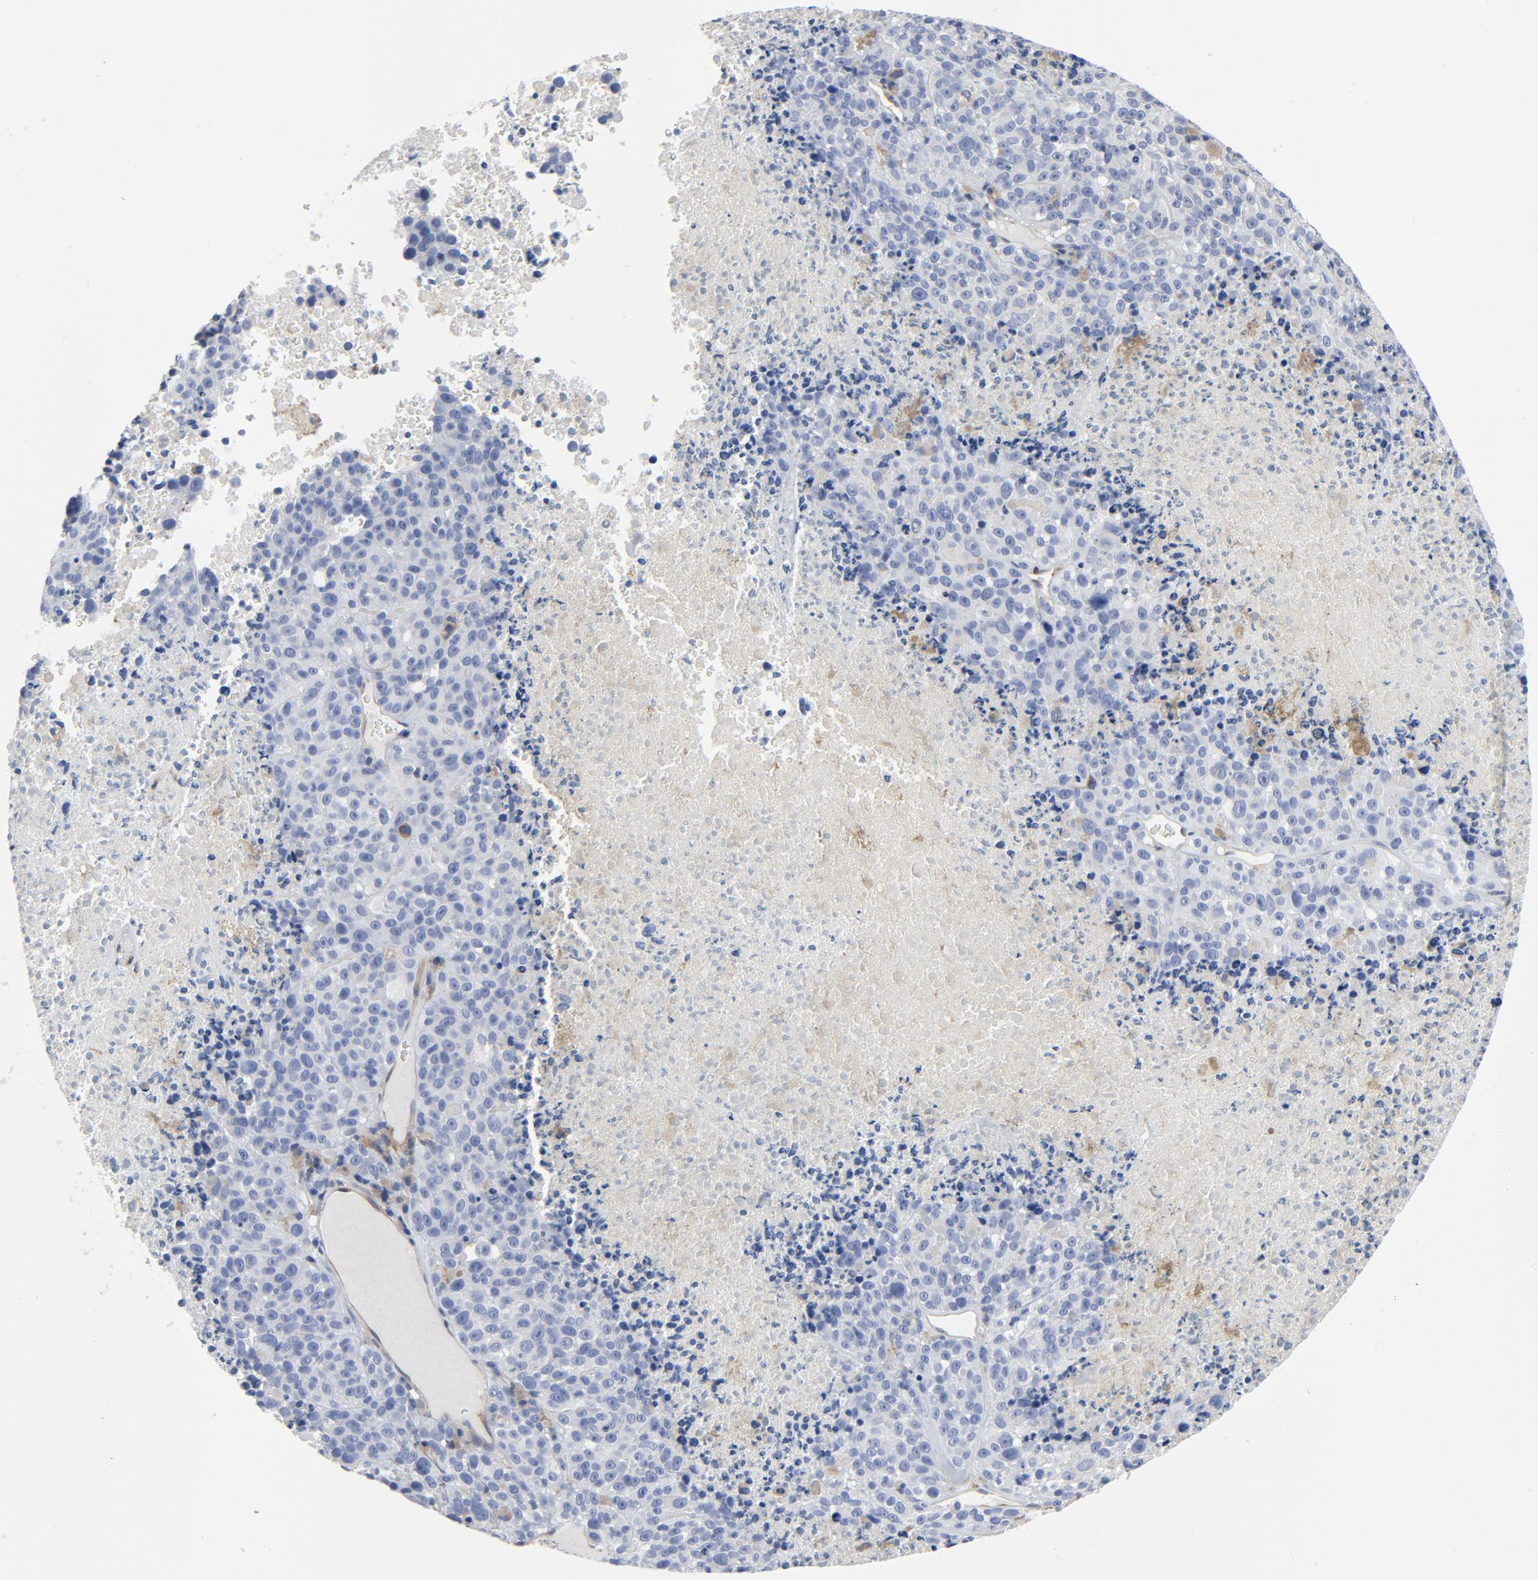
{"staining": {"intensity": "negative", "quantity": "none", "location": "none"}, "tissue": "melanoma", "cell_type": "Tumor cells", "image_type": "cancer", "snomed": [{"axis": "morphology", "description": "Malignant melanoma, Metastatic site"}, {"axis": "topography", "description": "Cerebral cortex"}], "caption": "IHC image of melanoma stained for a protein (brown), which reveals no expression in tumor cells.", "gene": "DYNLT3", "patient": {"sex": "female", "age": 52}}